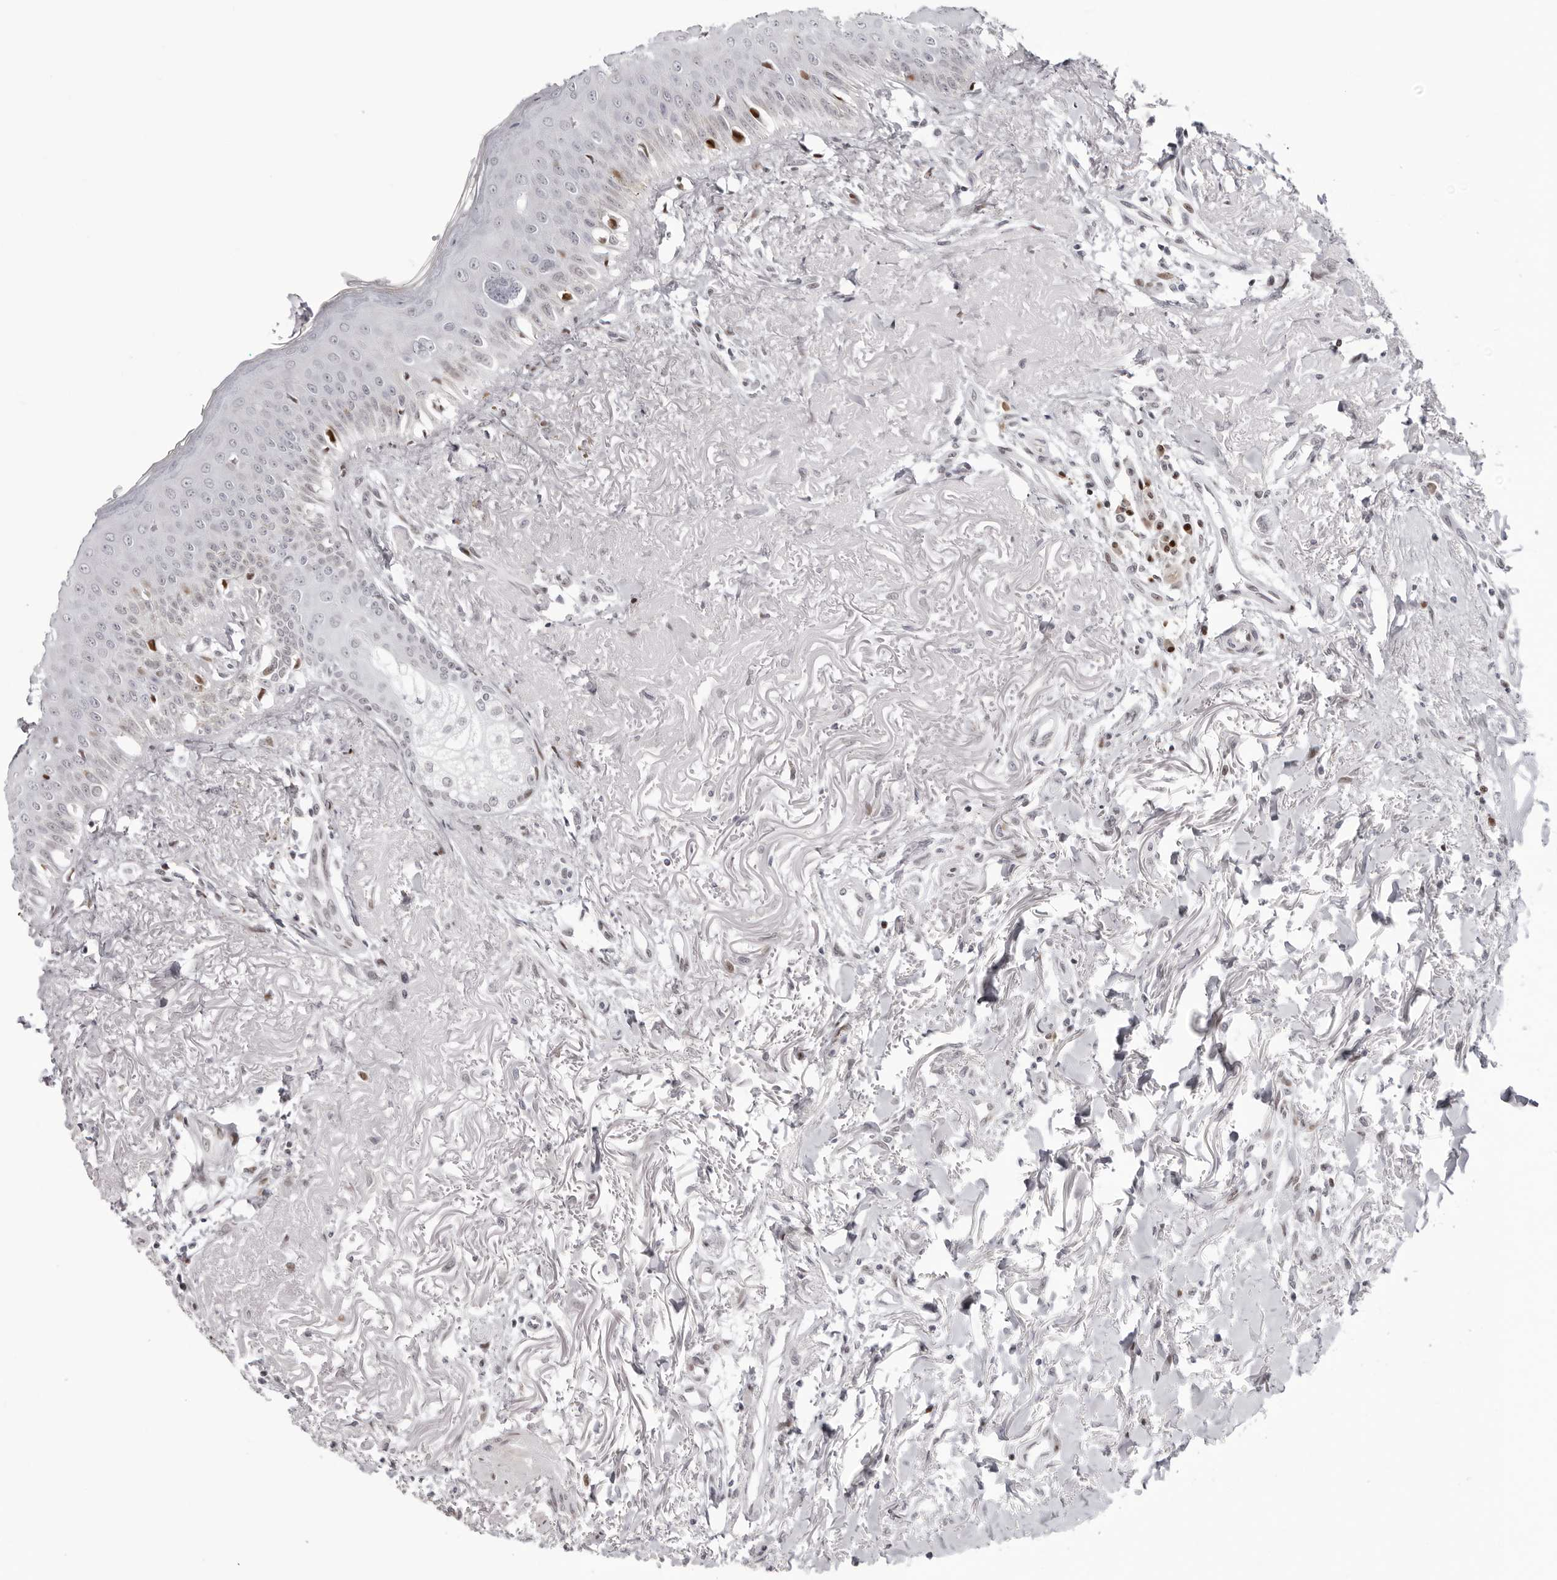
{"staining": {"intensity": "weak", "quantity": "<25%", "location": "nuclear"}, "tissue": "oral mucosa", "cell_type": "Squamous epithelial cells", "image_type": "normal", "snomed": [{"axis": "morphology", "description": "Normal tissue, NOS"}, {"axis": "topography", "description": "Oral tissue"}], "caption": "Immunohistochemistry (IHC) of unremarkable oral mucosa reveals no staining in squamous epithelial cells. (DAB (3,3'-diaminobenzidine) immunohistochemistry visualized using brightfield microscopy, high magnification).", "gene": "NTPCR", "patient": {"sex": "female", "age": 70}}